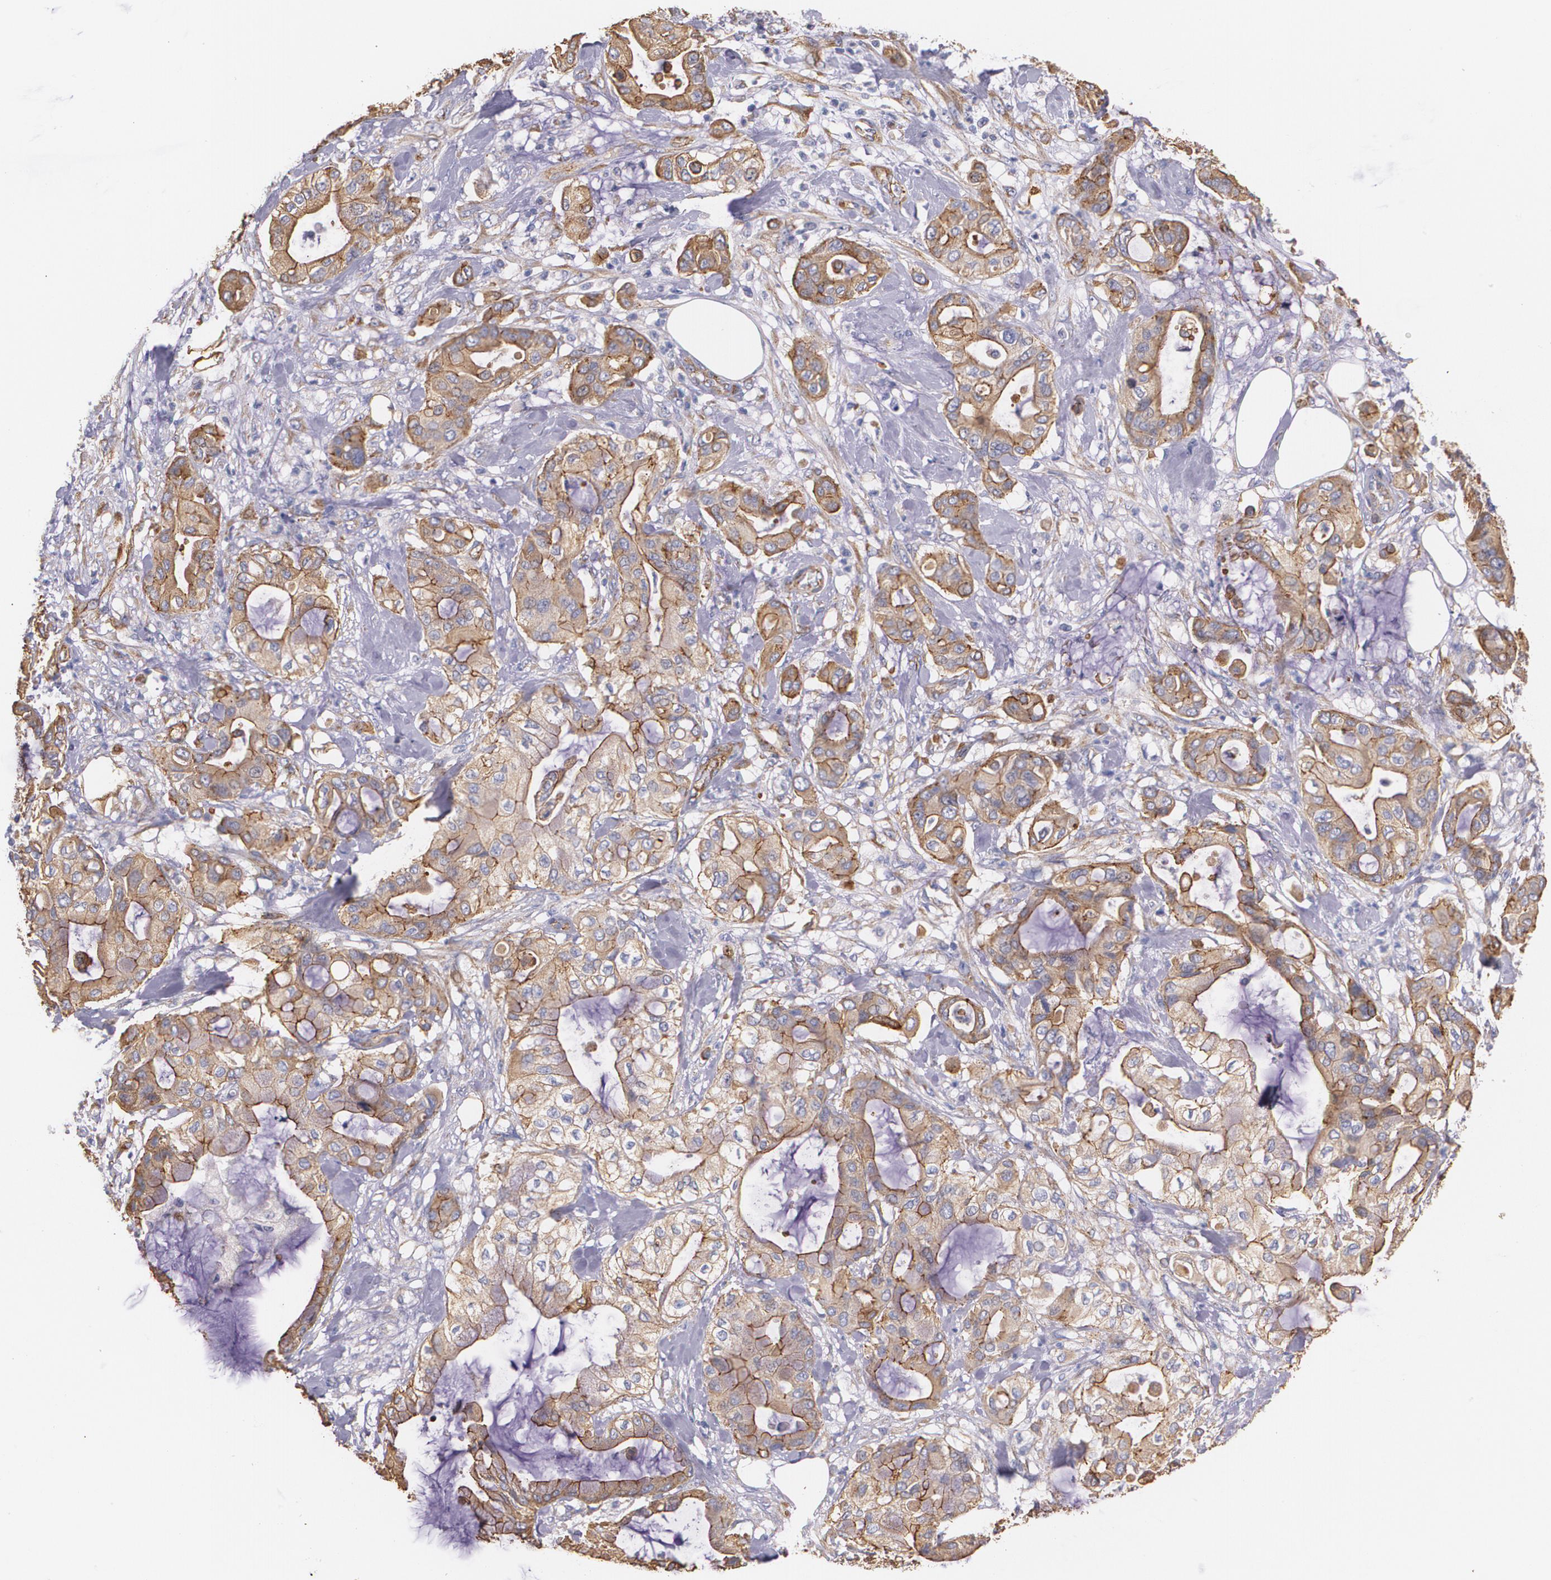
{"staining": {"intensity": "moderate", "quantity": ">75%", "location": "cytoplasmic/membranous"}, "tissue": "pancreatic cancer", "cell_type": "Tumor cells", "image_type": "cancer", "snomed": [{"axis": "morphology", "description": "Adenocarcinoma, NOS"}, {"axis": "morphology", "description": "Adenocarcinoma, metastatic, NOS"}, {"axis": "topography", "description": "Lymph node"}, {"axis": "topography", "description": "Pancreas"}, {"axis": "topography", "description": "Duodenum"}], "caption": "IHC histopathology image of pancreatic cancer stained for a protein (brown), which reveals medium levels of moderate cytoplasmic/membranous staining in approximately >75% of tumor cells.", "gene": "TJP1", "patient": {"sex": "female", "age": 64}}